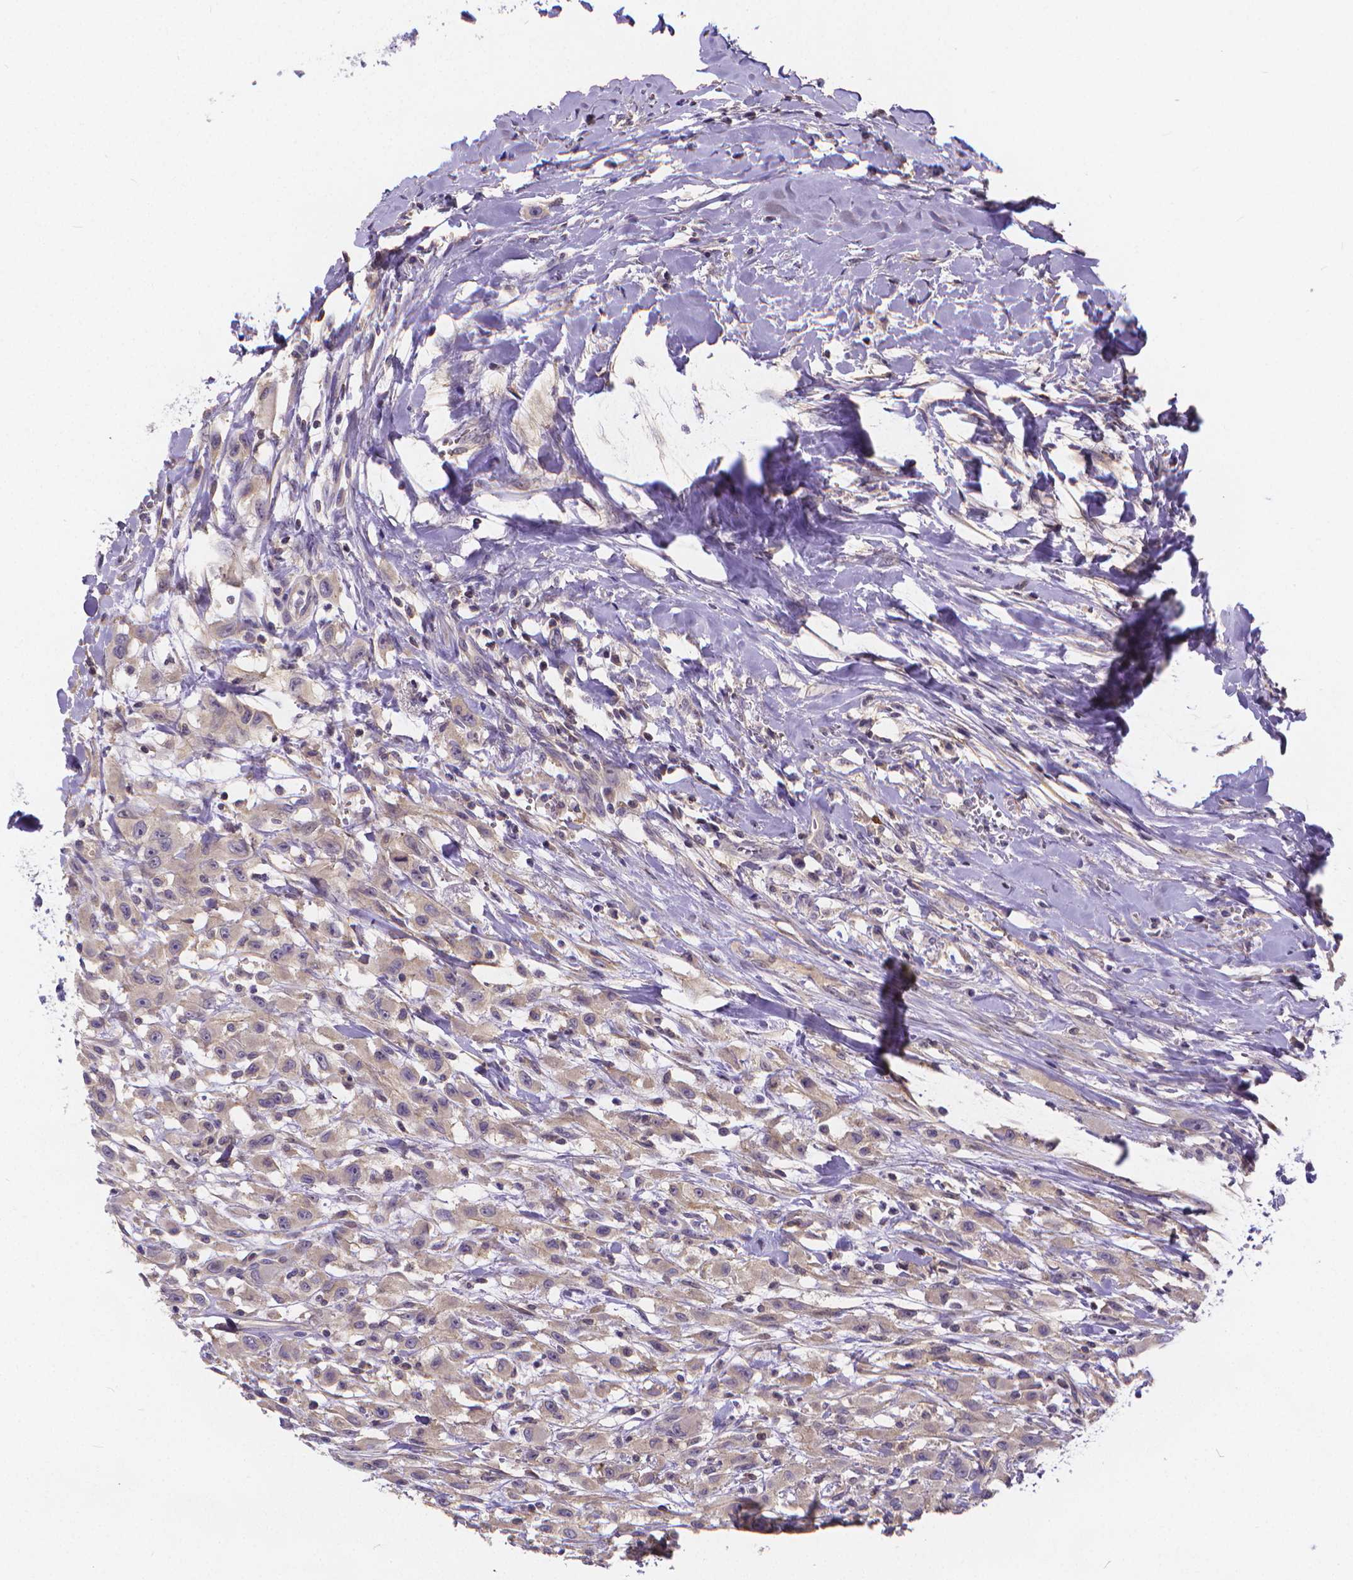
{"staining": {"intensity": "negative", "quantity": "none", "location": "none"}, "tissue": "head and neck cancer", "cell_type": "Tumor cells", "image_type": "cancer", "snomed": [{"axis": "morphology", "description": "Squamous cell carcinoma, NOS"}, {"axis": "morphology", "description": "Squamous cell carcinoma, metastatic, NOS"}, {"axis": "topography", "description": "Oral tissue"}, {"axis": "topography", "description": "Head-Neck"}], "caption": "A photomicrograph of human head and neck cancer is negative for staining in tumor cells.", "gene": "GLRB", "patient": {"sex": "female", "age": 85}}